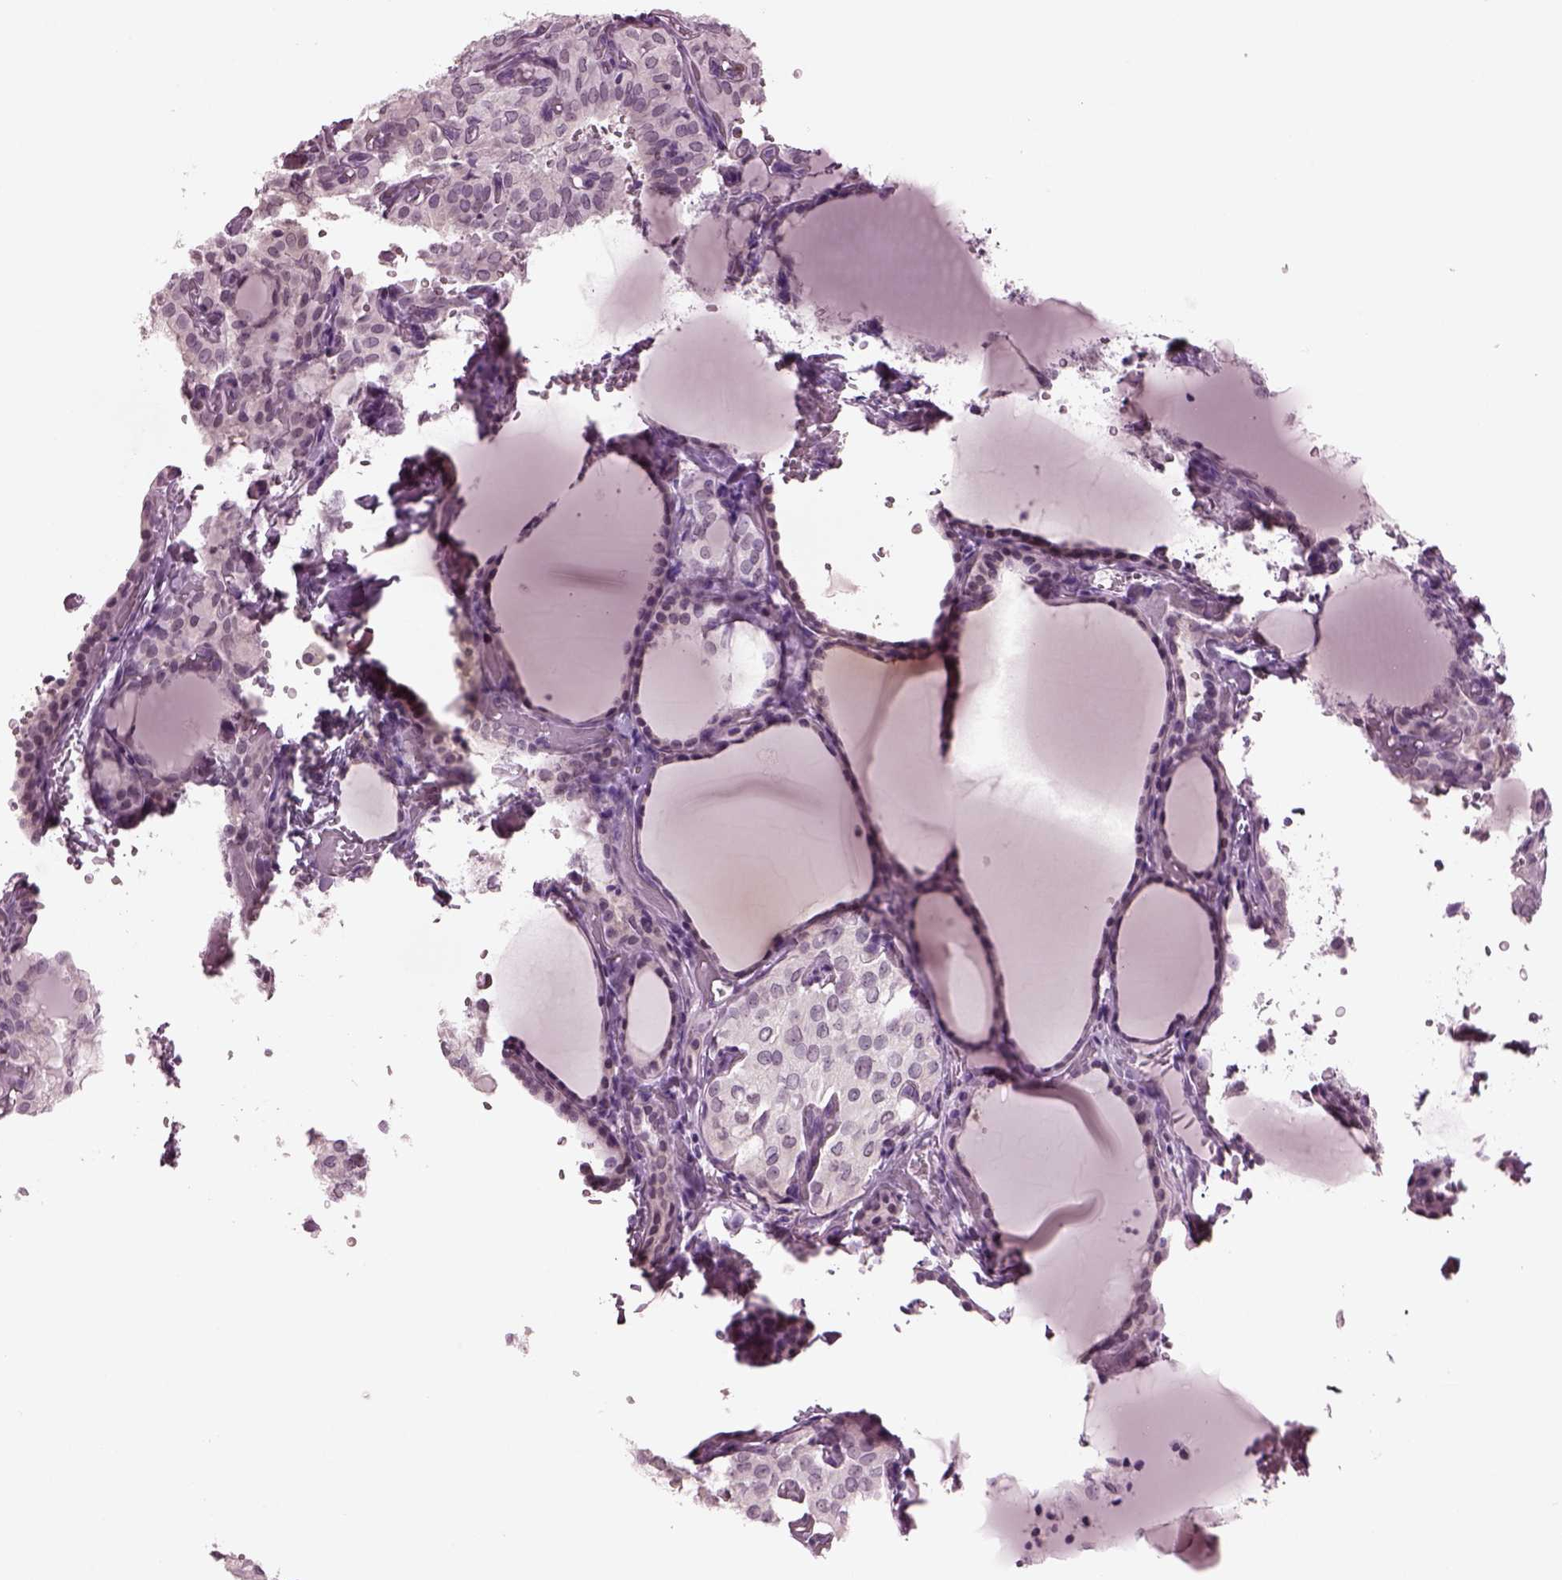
{"staining": {"intensity": "negative", "quantity": "none", "location": "none"}, "tissue": "thyroid cancer", "cell_type": "Tumor cells", "image_type": "cancer", "snomed": [{"axis": "morphology", "description": "Papillary adenocarcinoma, NOS"}, {"axis": "topography", "description": "Thyroid gland"}], "caption": "DAB immunohistochemical staining of human thyroid papillary adenocarcinoma displays no significant positivity in tumor cells.", "gene": "SLC6A17", "patient": {"sex": "male", "age": 20}}